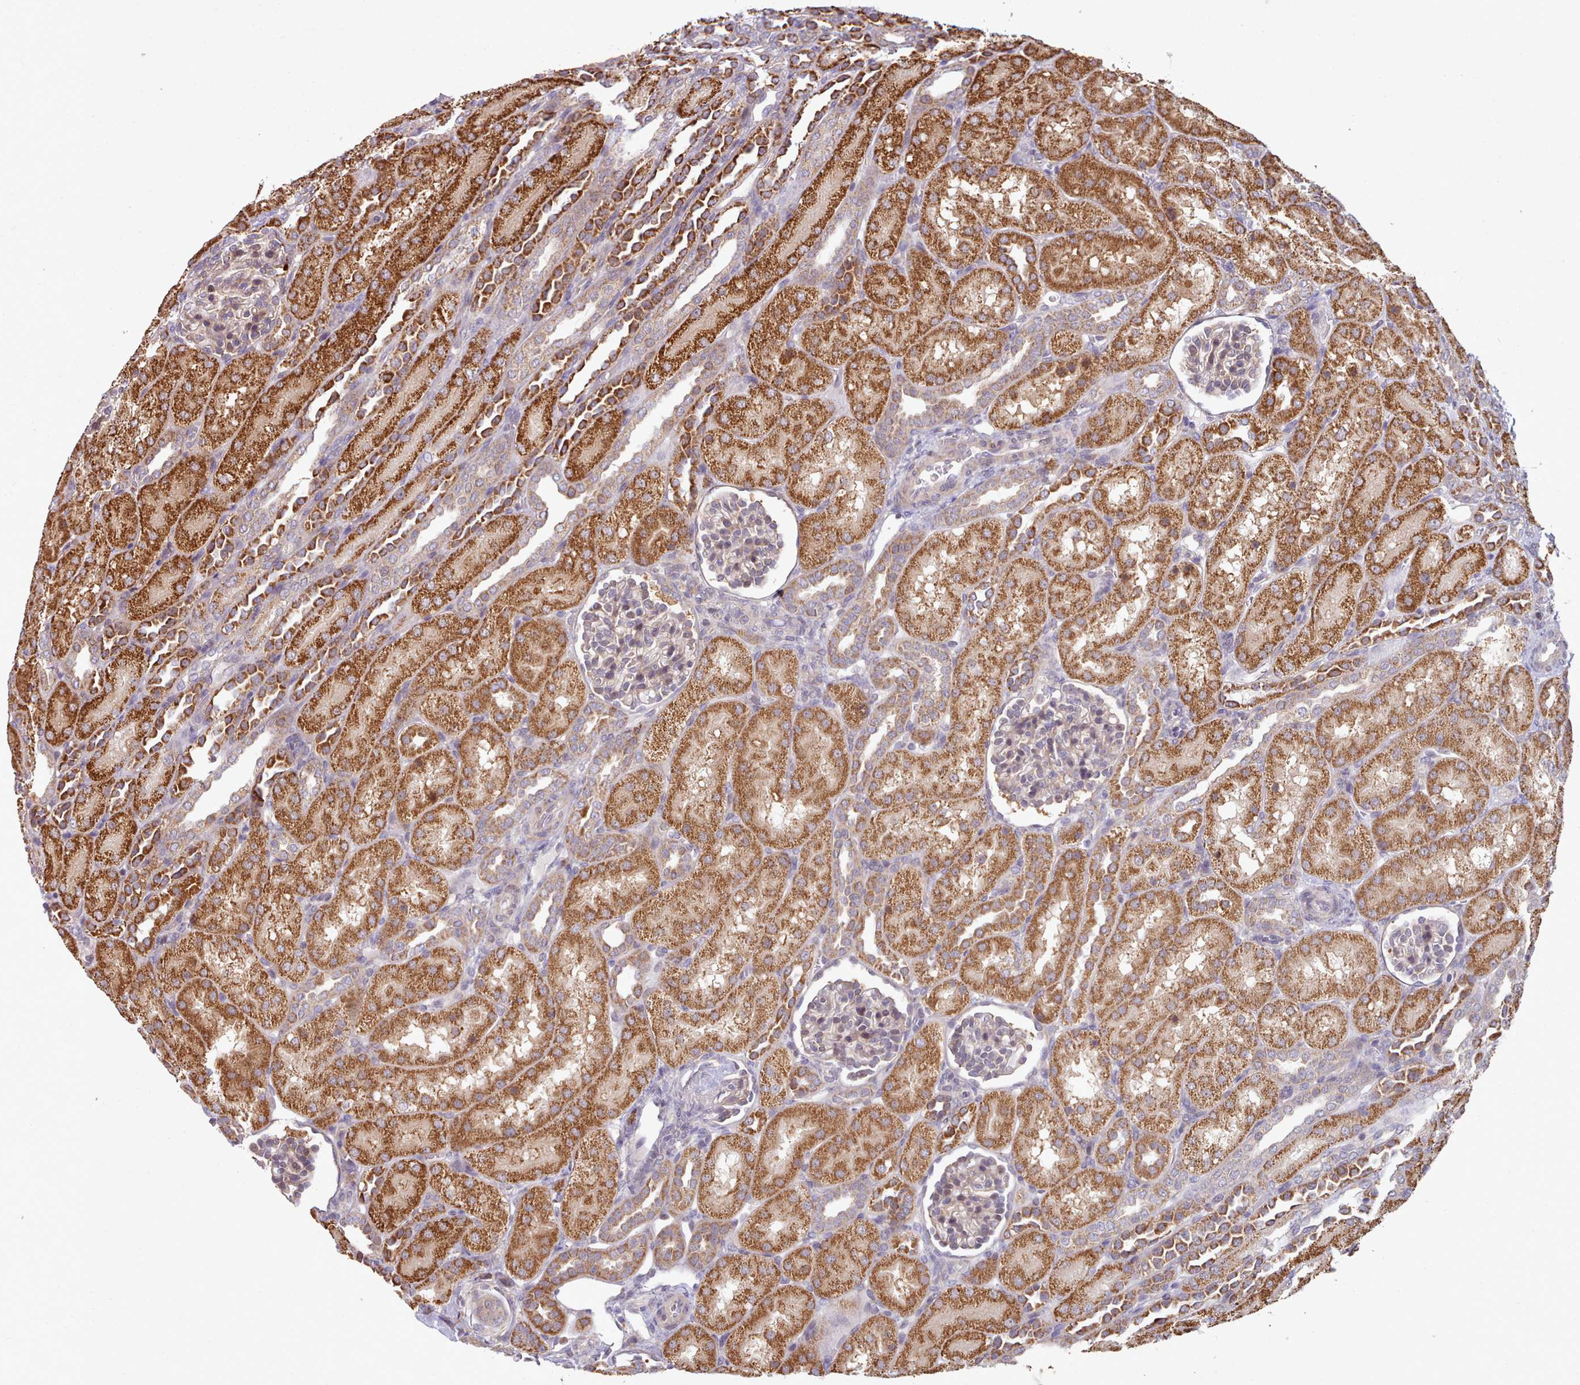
{"staining": {"intensity": "weak", "quantity": "25%-75%", "location": "cytoplasmic/membranous"}, "tissue": "kidney", "cell_type": "Cells in glomeruli", "image_type": "normal", "snomed": [{"axis": "morphology", "description": "Normal tissue, NOS"}, {"axis": "topography", "description": "Kidney"}], "caption": "This histopathology image reveals immunohistochemistry staining of unremarkable kidney, with low weak cytoplasmic/membranous expression in approximately 25%-75% of cells in glomeruli.", "gene": "TRIM26", "patient": {"sex": "male", "age": 1}}